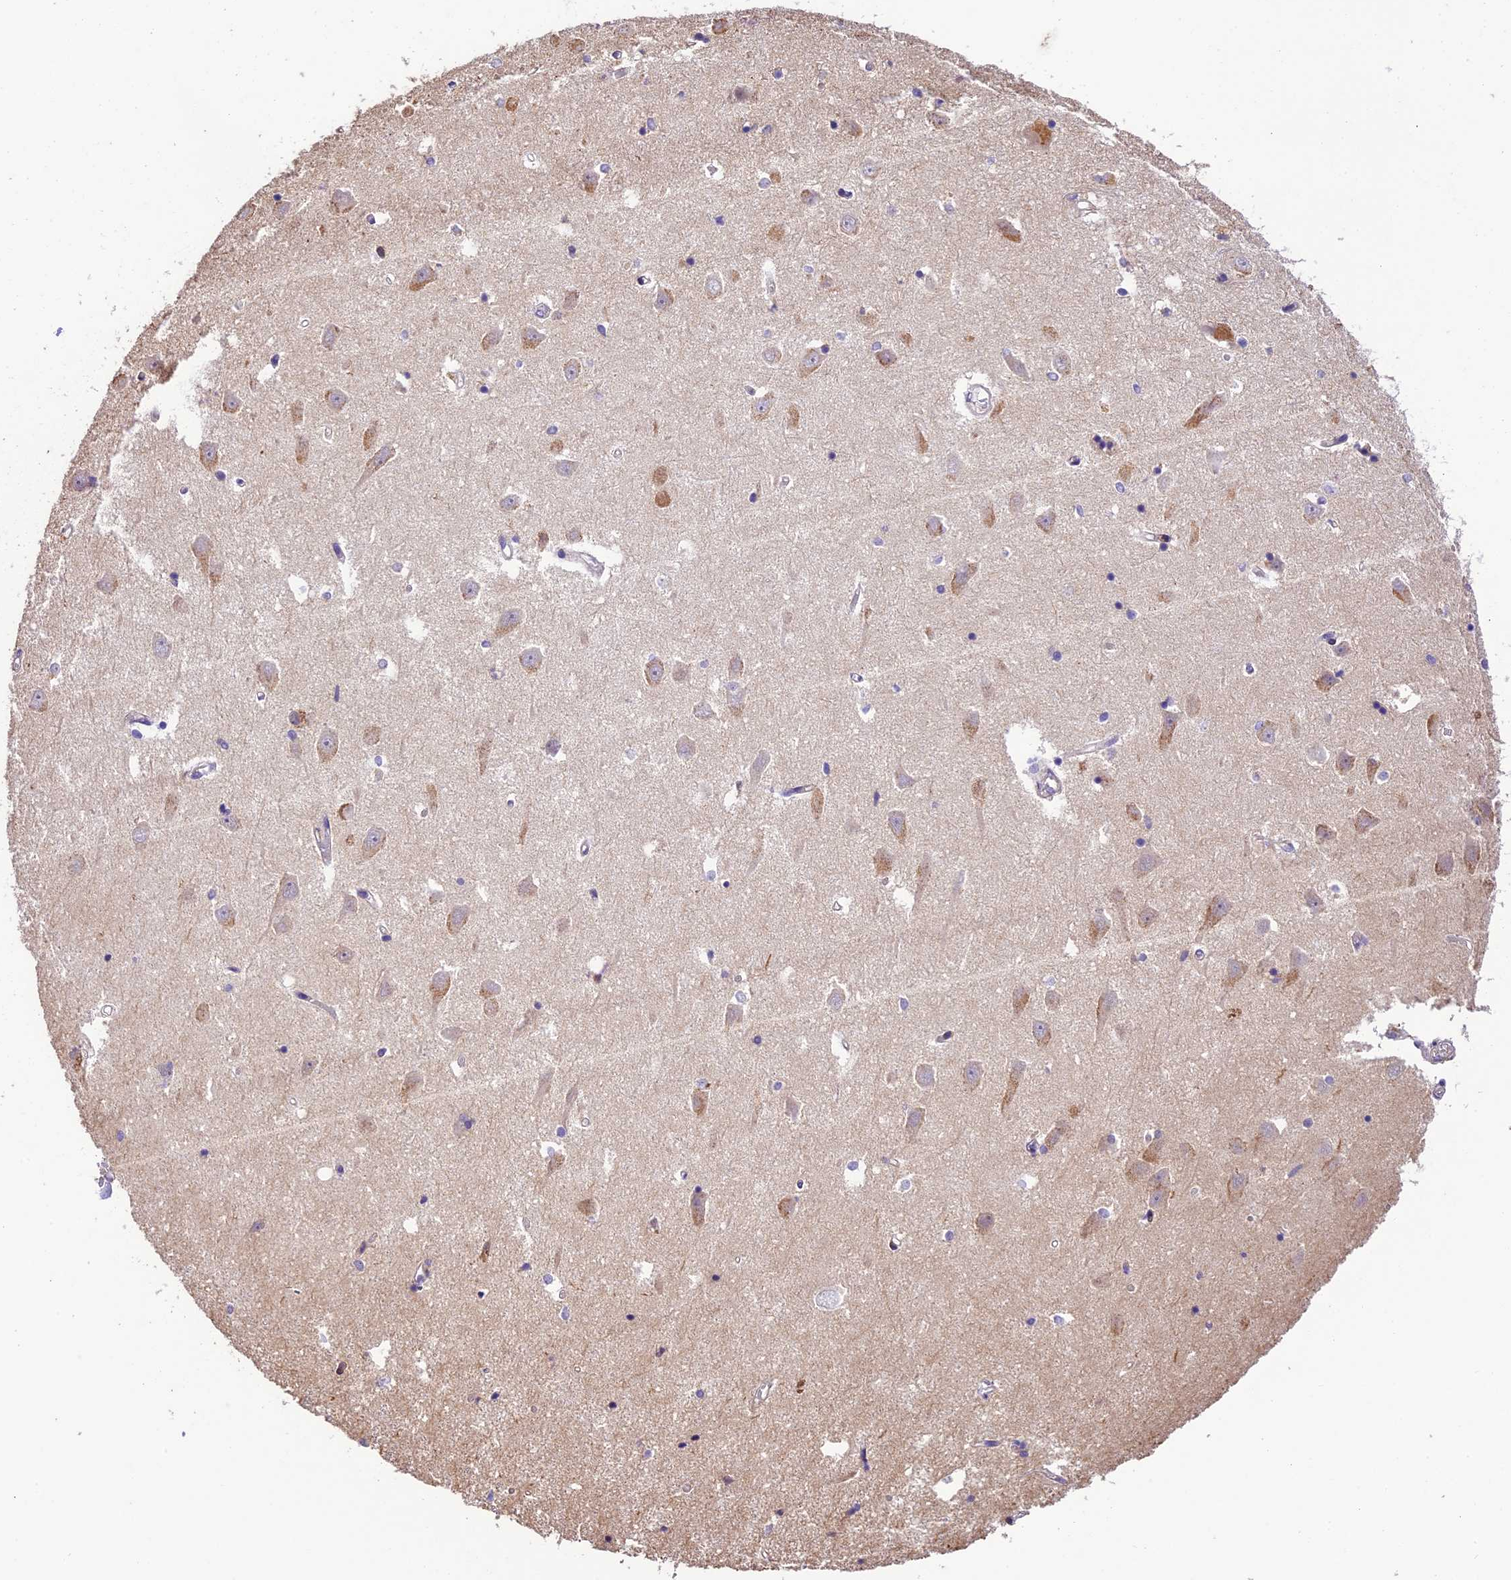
{"staining": {"intensity": "weak", "quantity": "<25%", "location": "cytoplasmic/membranous"}, "tissue": "hippocampus", "cell_type": "Glial cells", "image_type": "normal", "snomed": [{"axis": "morphology", "description": "Normal tissue, NOS"}, {"axis": "topography", "description": "Hippocampus"}], "caption": "Protein analysis of unremarkable hippocampus reveals no significant positivity in glial cells. (Stains: DAB immunohistochemistry (IHC) with hematoxylin counter stain, Microscopy: brightfield microscopy at high magnification).", "gene": "DGKH", "patient": {"sex": "male", "age": 70}}